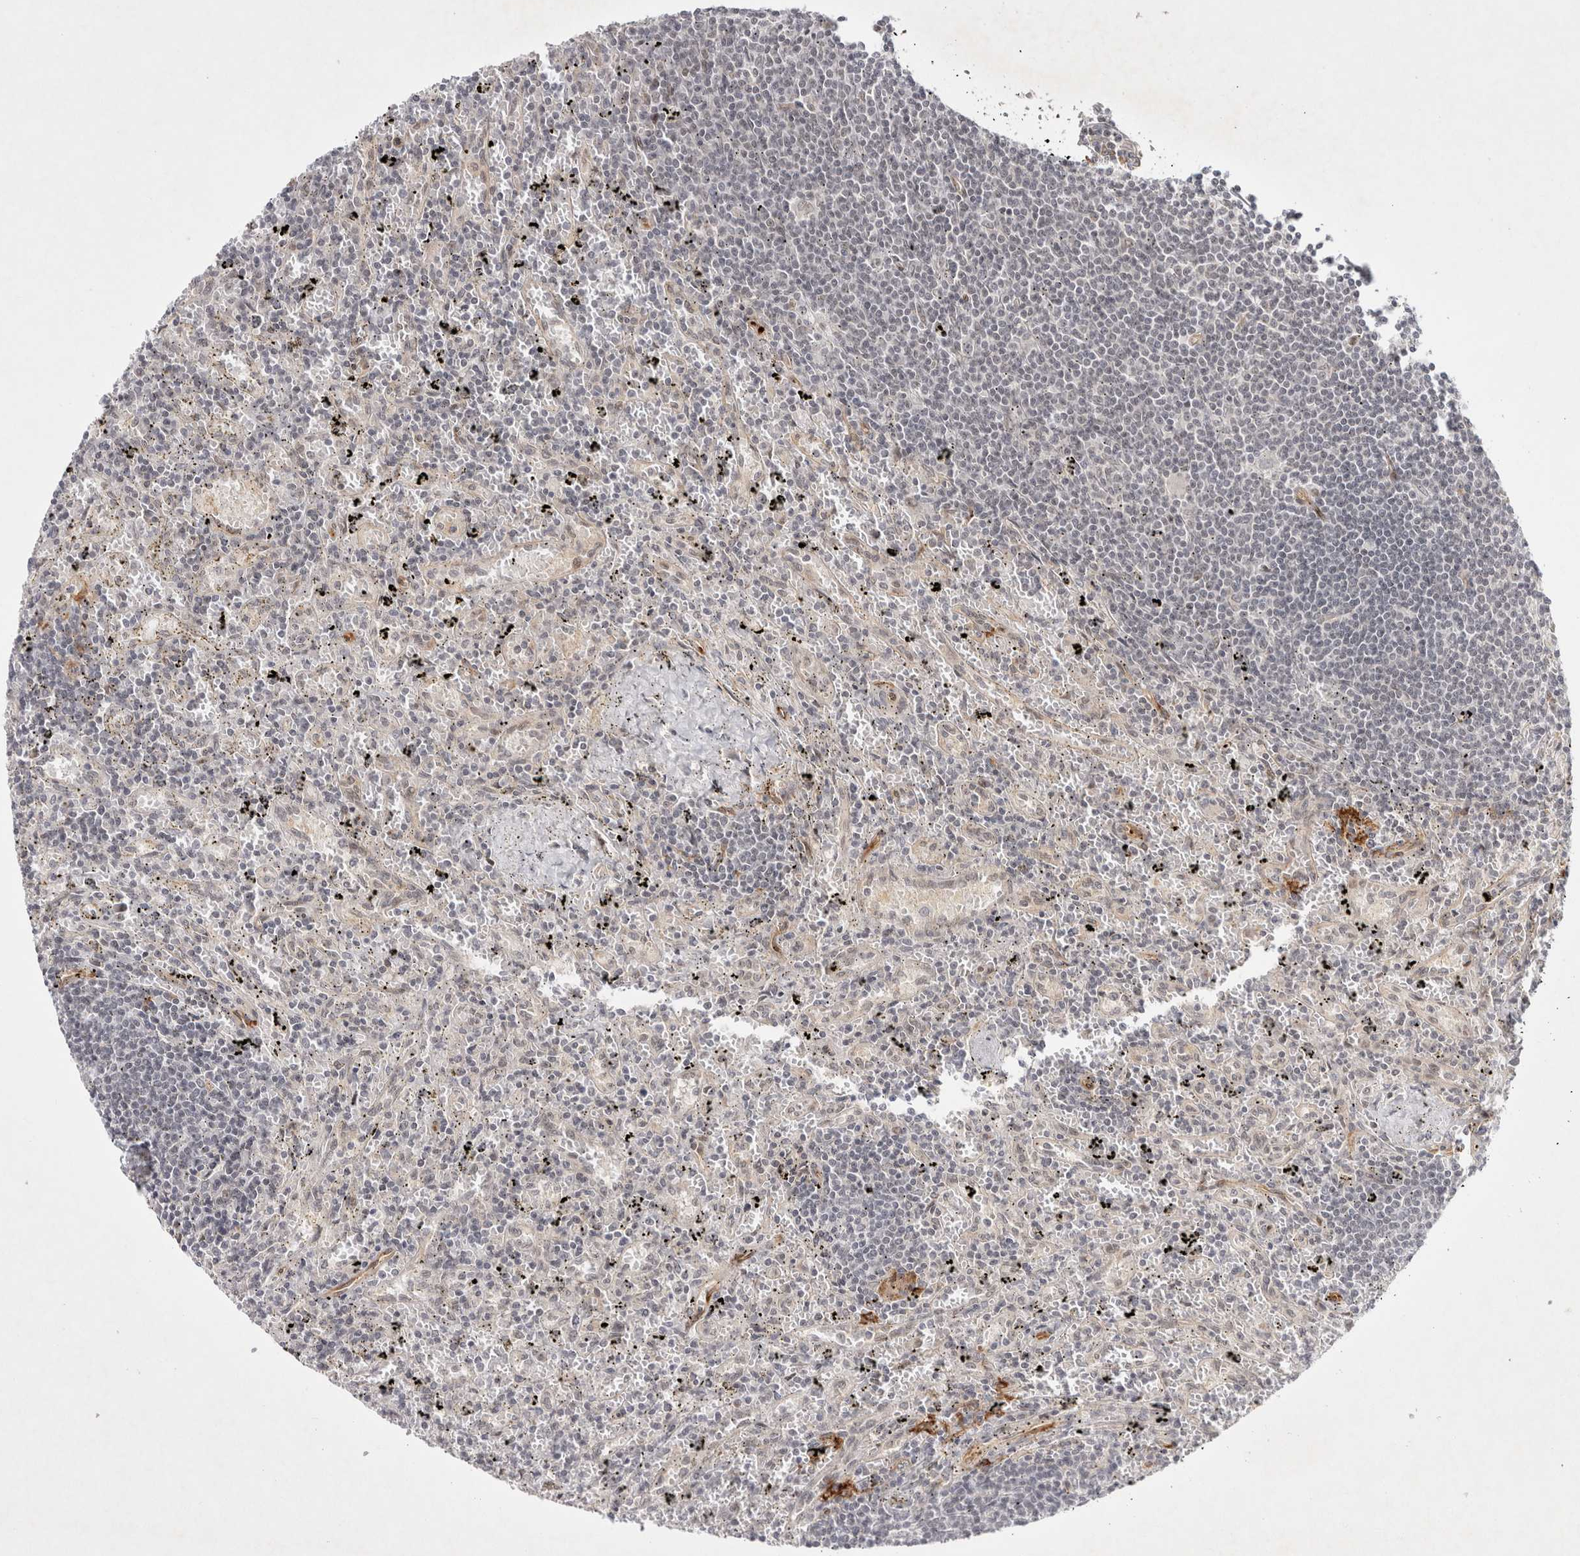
{"staining": {"intensity": "negative", "quantity": "none", "location": "none"}, "tissue": "lymphoma", "cell_type": "Tumor cells", "image_type": "cancer", "snomed": [{"axis": "morphology", "description": "Malignant lymphoma, non-Hodgkin's type, Low grade"}, {"axis": "topography", "description": "Spleen"}], "caption": "The immunohistochemistry (IHC) image has no significant expression in tumor cells of low-grade malignant lymphoma, non-Hodgkin's type tissue.", "gene": "ZNF318", "patient": {"sex": "male", "age": 76}}